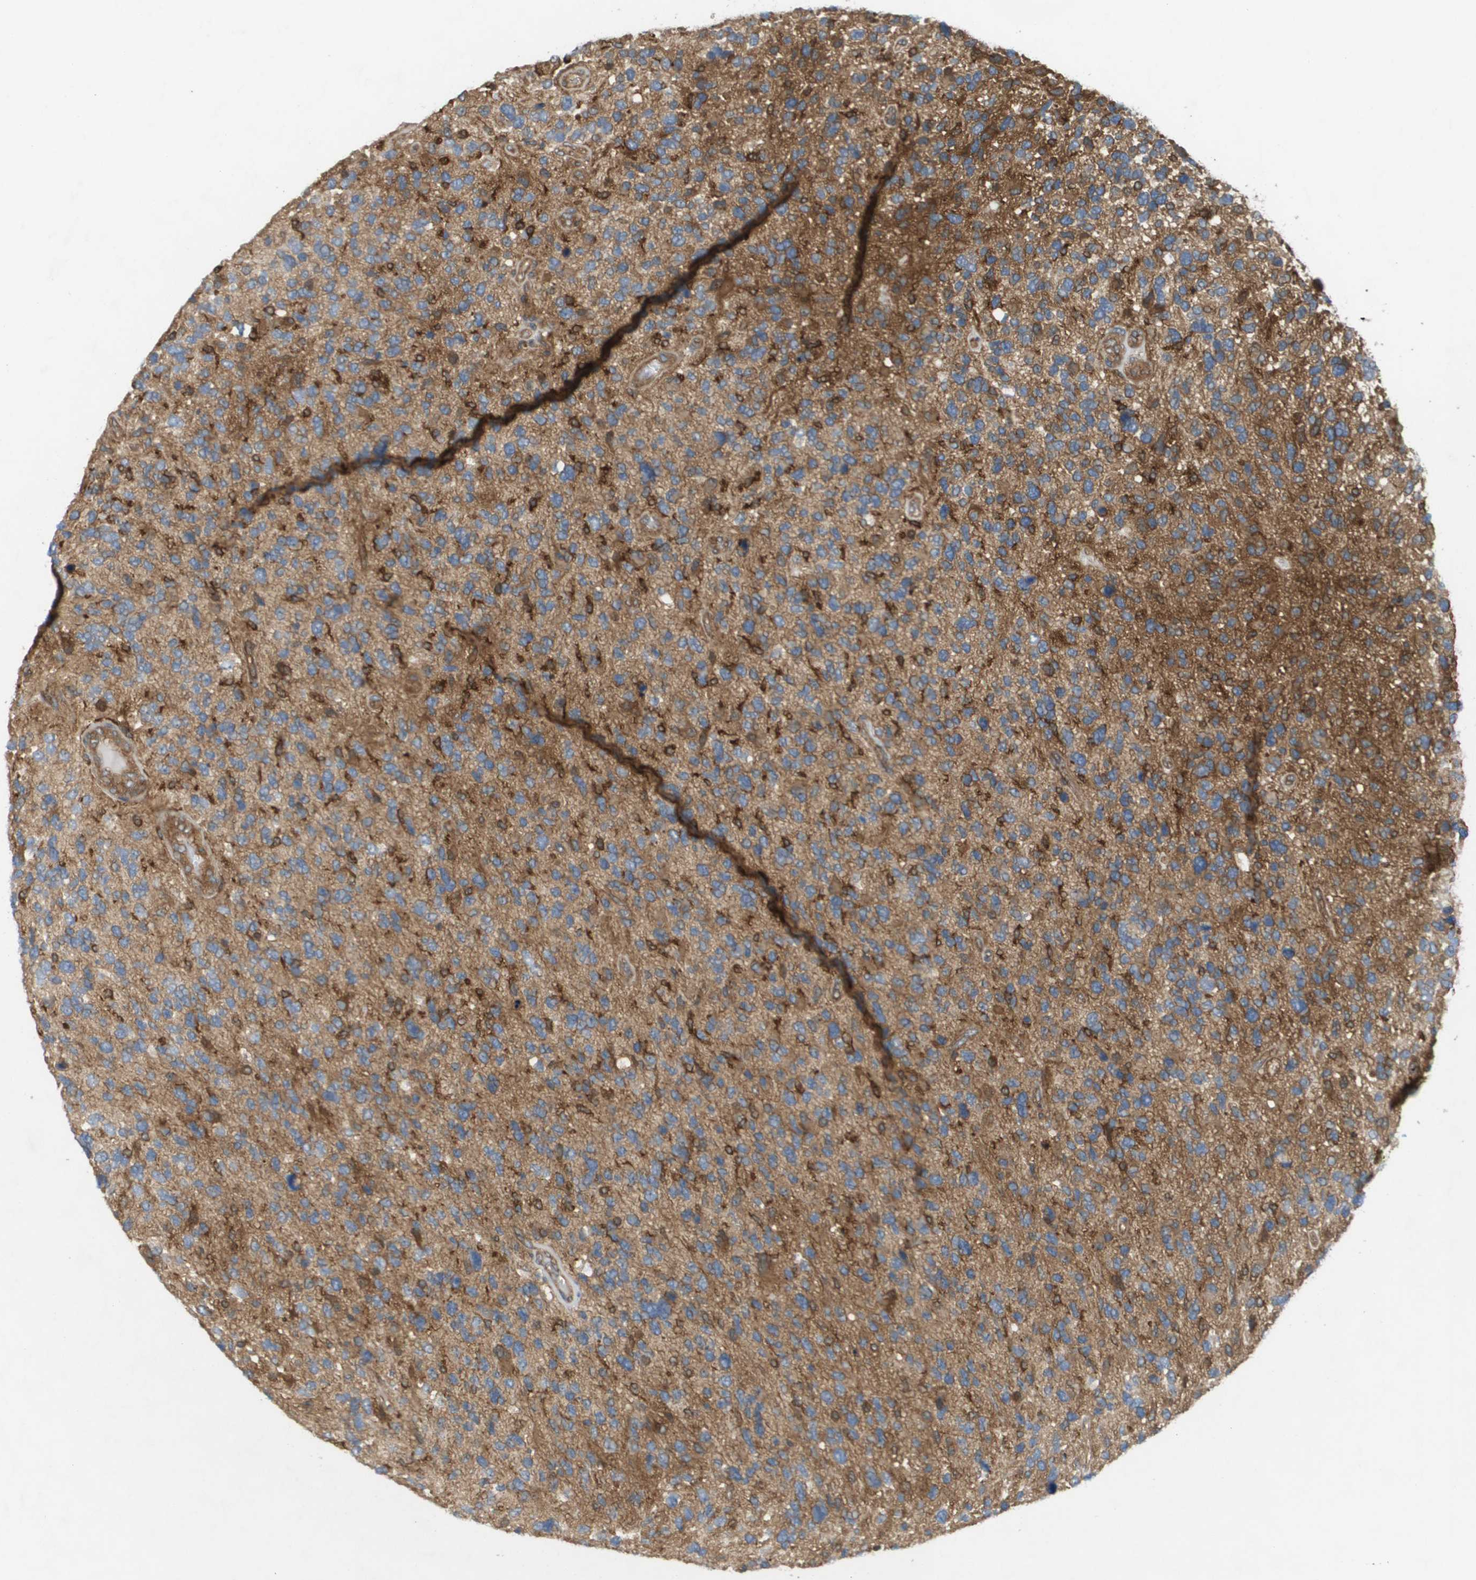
{"staining": {"intensity": "moderate", "quantity": ">75%", "location": "cytoplasmic/membranous"}, "tissue": "glioma", "cell_type": "Tumor cells", "image_type": "cancer", "snomed": [{"axis": "morphology", "description": "Glioma, malignant, High grade"}, {"axis": "topography", "description": "Brain"}], "caption": "An image of human glioma stained for a protein displays moderate cytoplasmic/membranous brown staining in tumor cells.", "gene": "PALD1", "patient": {"sex": "female", "age": 58}}